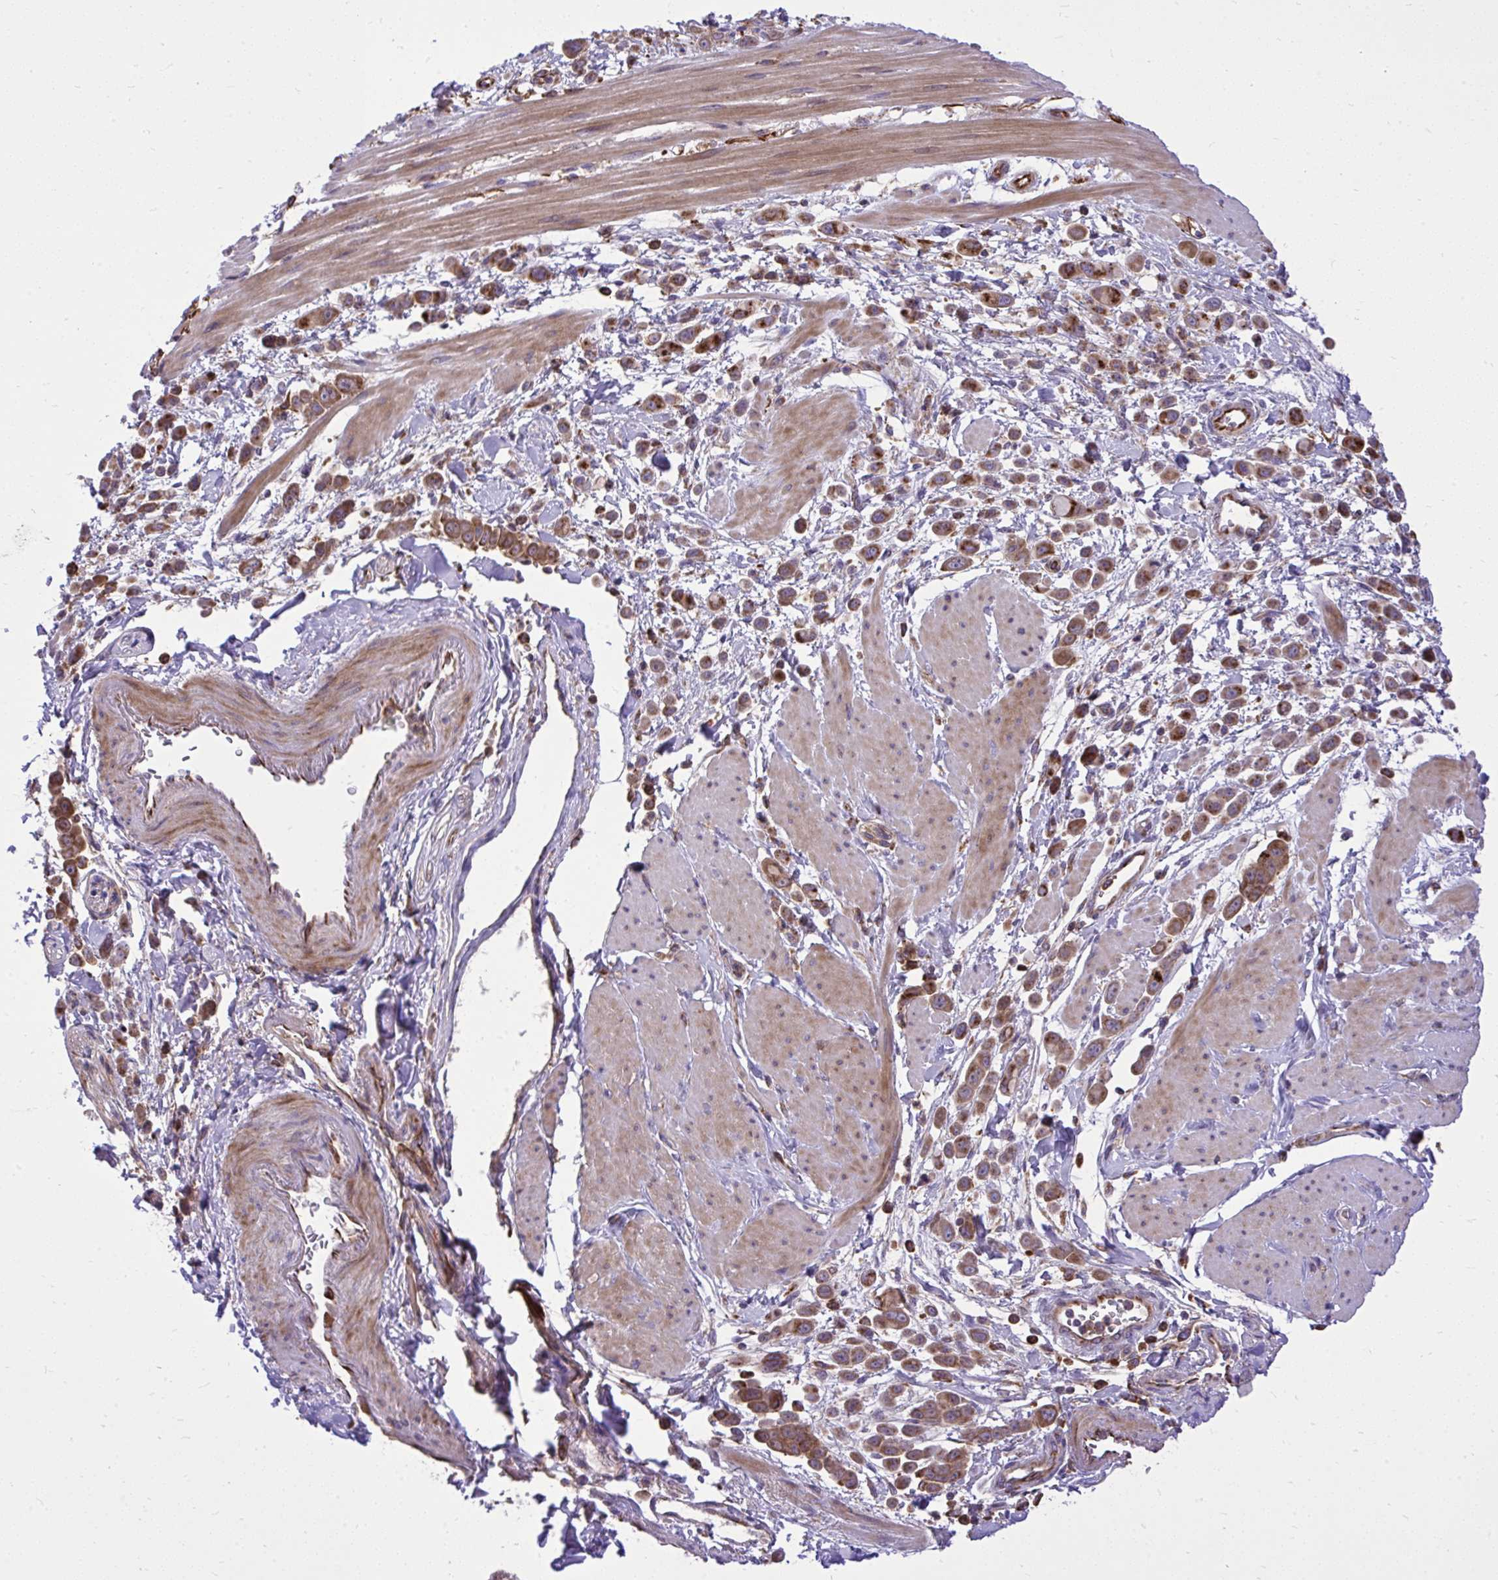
{"staining": {"intensity": "moderate", "quantity": ">75%", "location": "cytoplasmic/membranous"}, "tissue": "pancreatic cancer", "cell_type": "Tumor cells", "image_type": "cancer", "snomed": [{"axis": "morphology", "description": "Normal tissue, NOS"}, {"axis": "morphology", "description": "Adenocarcinoma, NOS"}, {"axis": "topography", "description": "Pancreas"}], "caption": "A high-resolution photomicrograph shows IHC staining of pancreatic cancer, which shows moderate cytoplasmic/membranous staining in approximately >75% of tumor cells. (brown staining indicates protein expression, while blue staining denotes nuclei).", "gene": "PAIP2", "patient": {"sex": "female", "age": 64}}